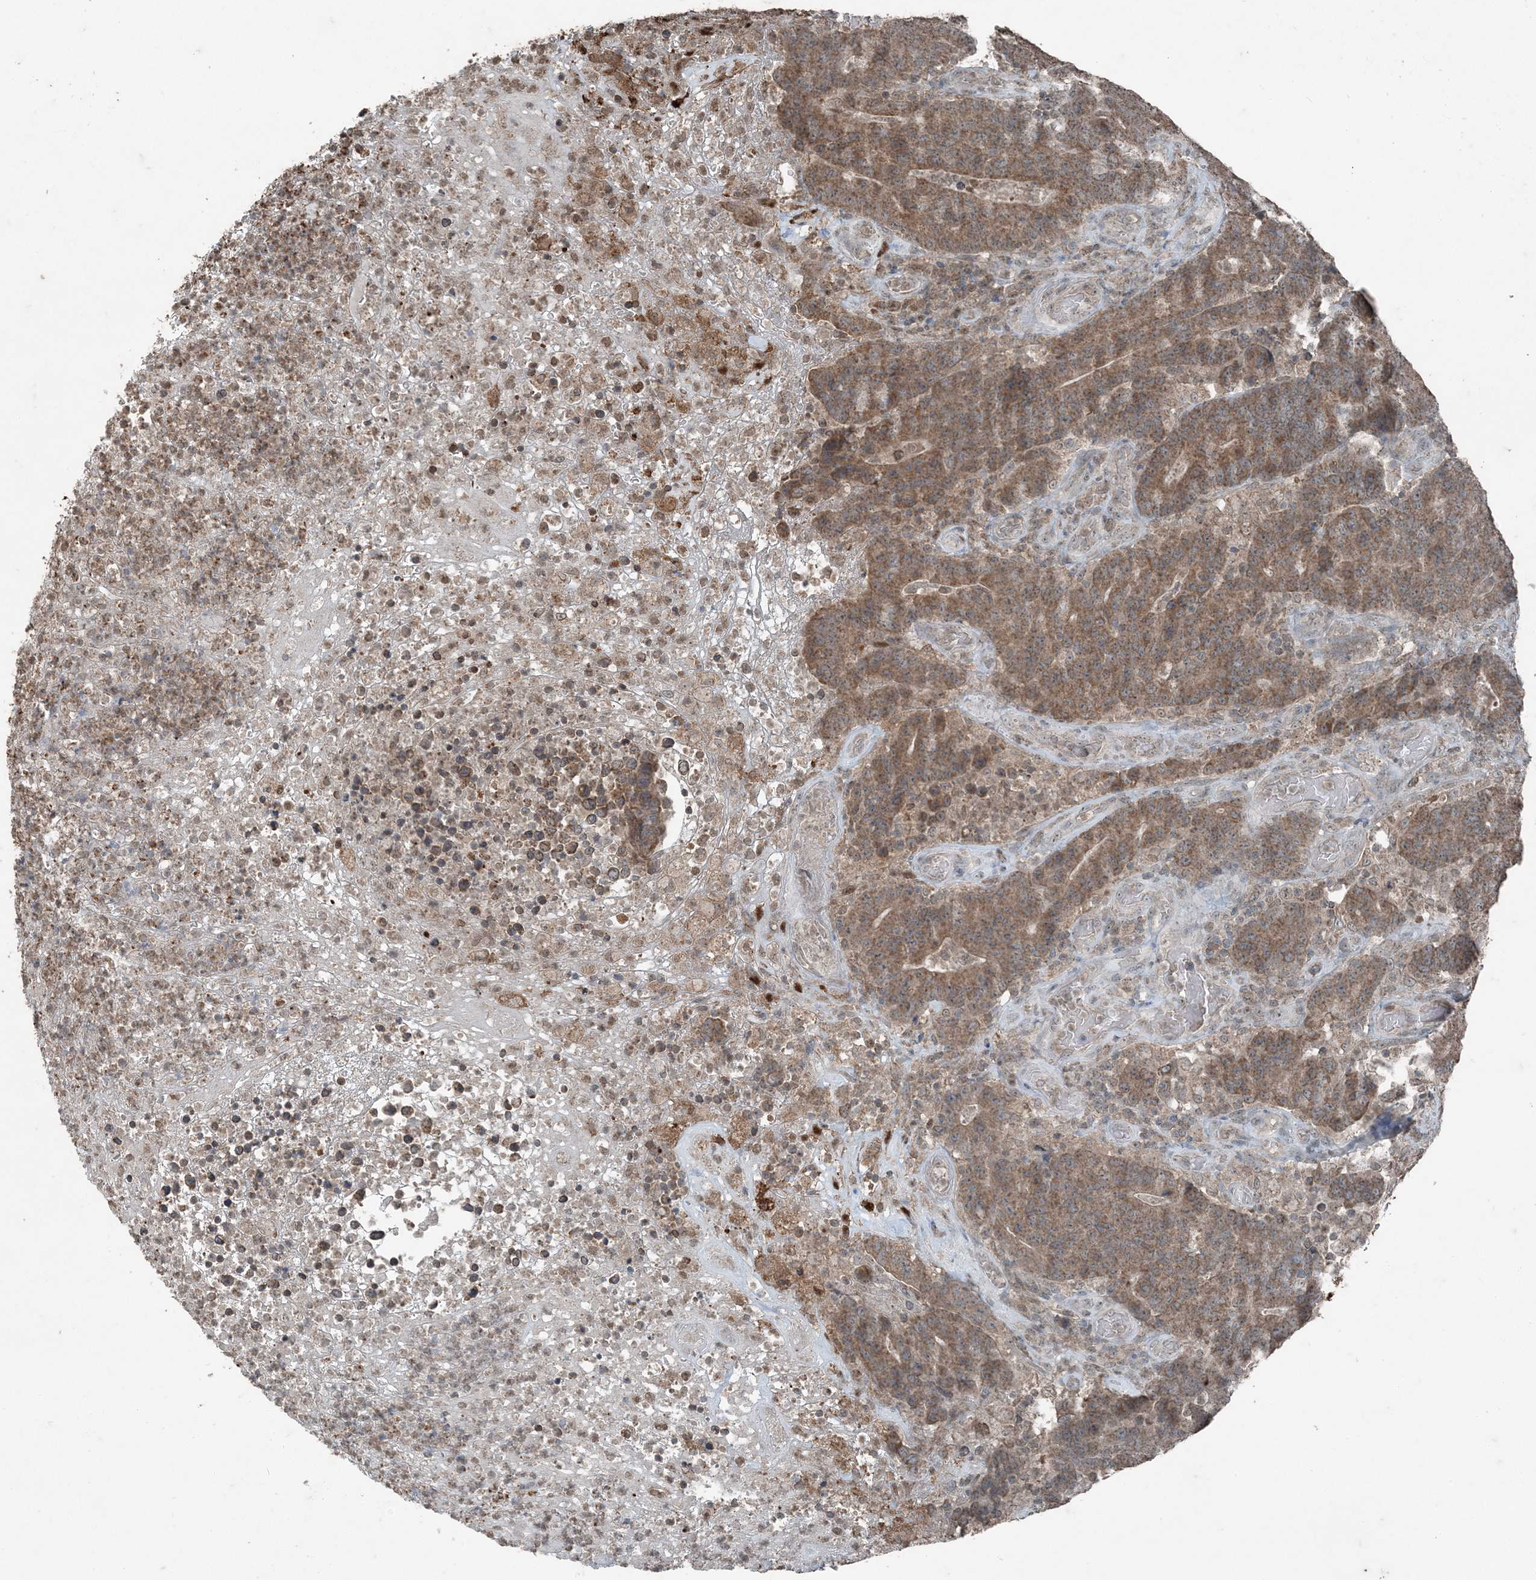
{"staining": {"intensity": "moderate", "quantity": ">75%", "location": "cytoplasmic/membranous"}, "tissue": "colorectal cancer", "cell_type": "Tumor cells", "image_type": "cancer", "snomed": [{"axis": "morphology", "description": "Normal tissue, NOS"}, {"axis": "morphology", "description": "Adenocarcinoma, NOS"}, {"axis": "topography", "description": "Colon"}], "caption": "Immunohistochemistry (IHC) (DAB (3,3'-diaminobenzidine)) staining of human colorectal cancer exhibits moderate cytoplasmic/membranous protein positivity in approximately >75% of tumor cells.", "gene": "GNL1", "patient": {"sex": "female", "age": 75}}